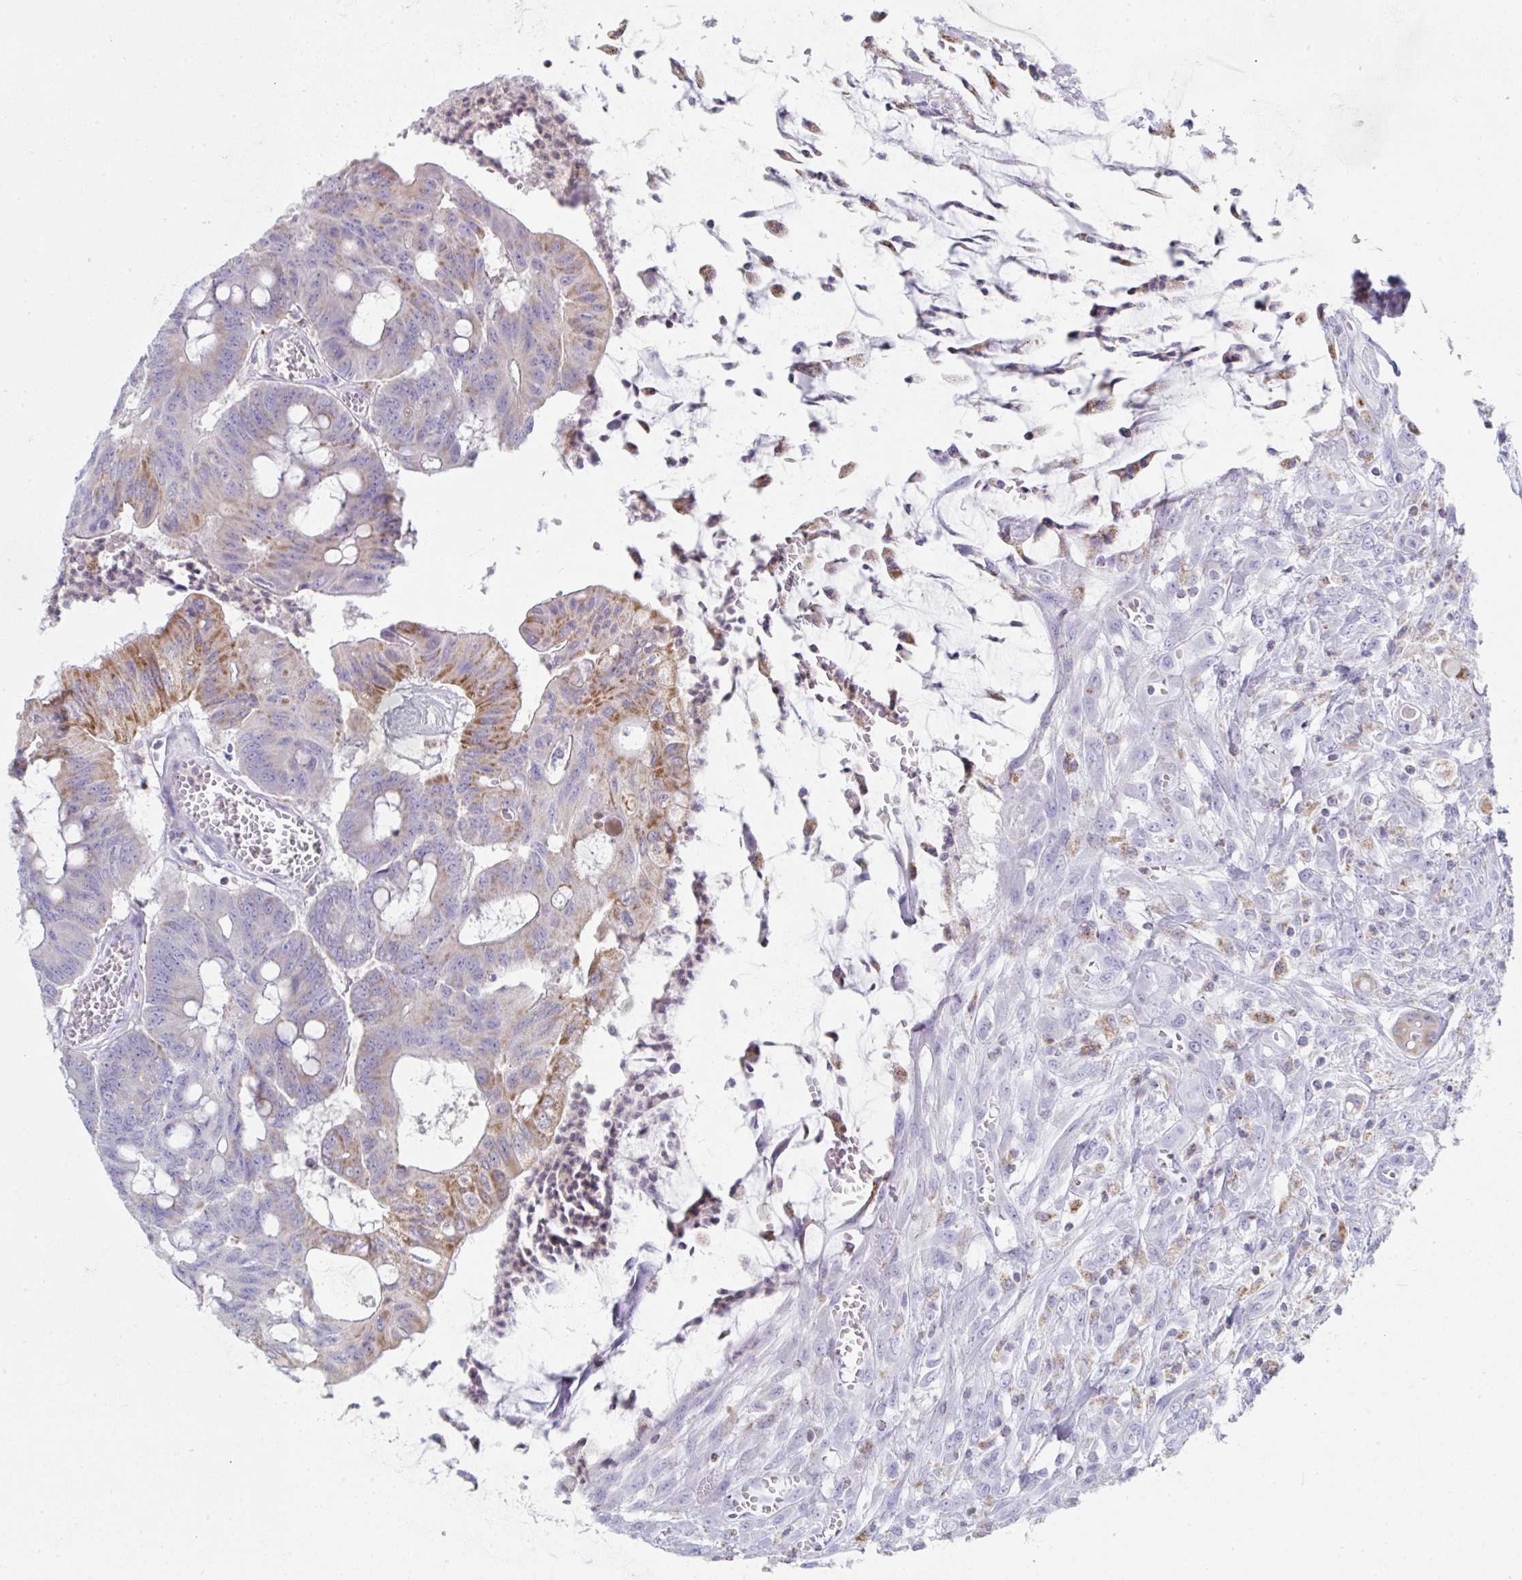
{"staining": {"intensity": "moderate", "quantity": "25%-75%", "location": "cytoplasmic/membranous"}, "tissue": "colorectal cancer", "cell_type": "Tumor cells", "image_type": "cancer", "snomed": [{"axis": "morphology", "description": "Adenocarcinoma, NOS"}, {"axis": "topography", "description": "Colon"}], "caption": "This photomicrograph shows immunohistochemistry staining of colorectal cancer (adenocarcinoma), with medium moderate cytoplasmic/membranous positivity in about 25%-75% of tumor cells.", "gene": "MGAM2", "patient": {"sex": "male", "age": 65}}